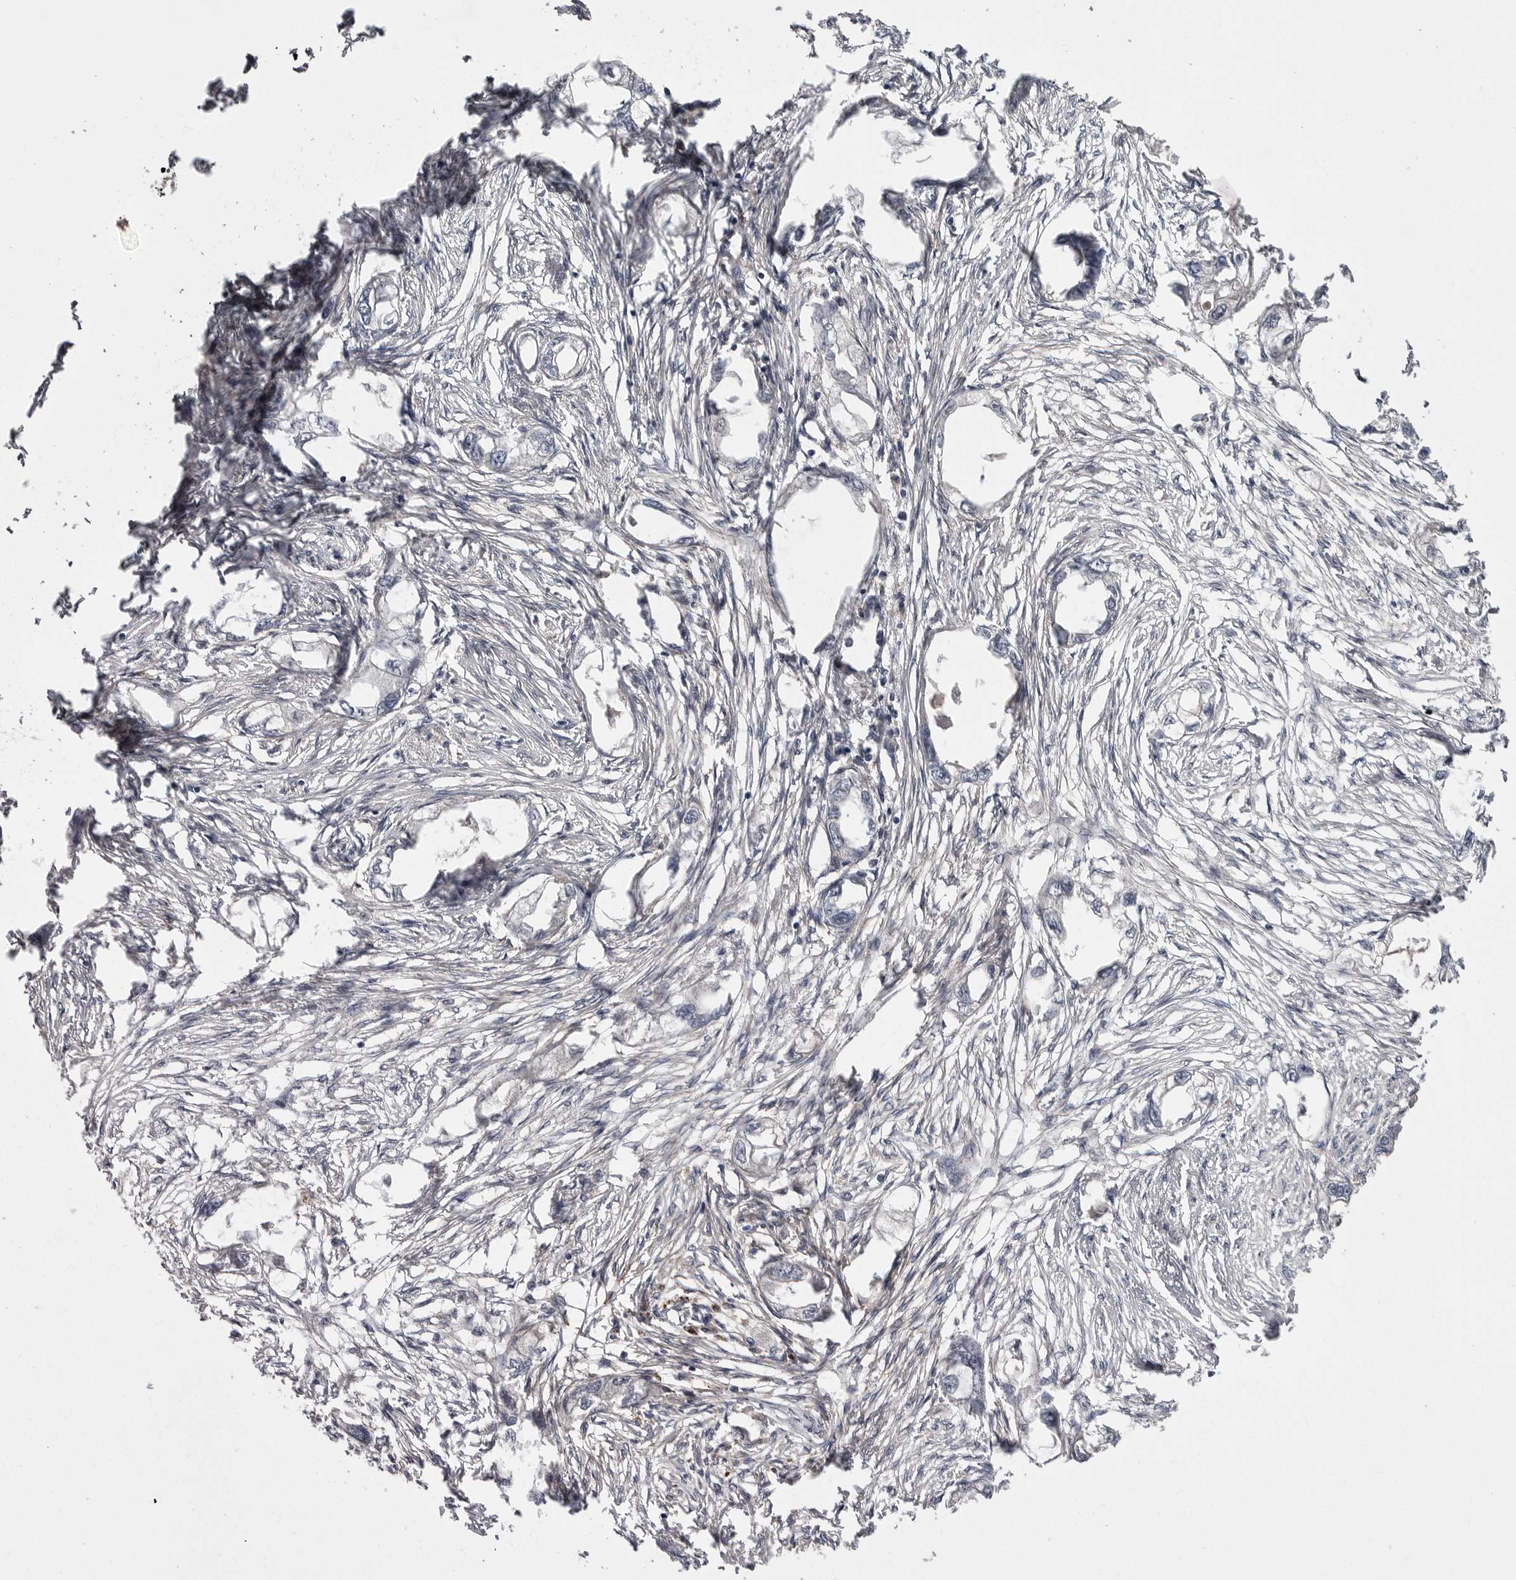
{"staining": {"intensity": "negative", "quantity": "none", "location": "none"}, "tissue": "endometrial cancer", "cell_type": "Tumor cells", "image_type": "cancer", "snomed": [{"axis": "morphology", "description": "Adenocarcinoma, NOS"}, {"axis": "morphology", "description": "Adenocarcinoma, metastatic, NOS"}, {"axis": "topography", "description": "Adipose tissue"}, {"axis": "topography", "description": "Endometrium"}], "caption": "Tumor cells are negative for protein expression in human adenocarcinoma (endometrial). The staining was performed using DAB (3,3'-diaminobenzidine) to visualize the protein expression in brown, while the nuclei were stained in blue with hematoxylin (Magnification: 20x).", "gene": "OSBPL9", "patient": {"sex": "female", "age": 67}}